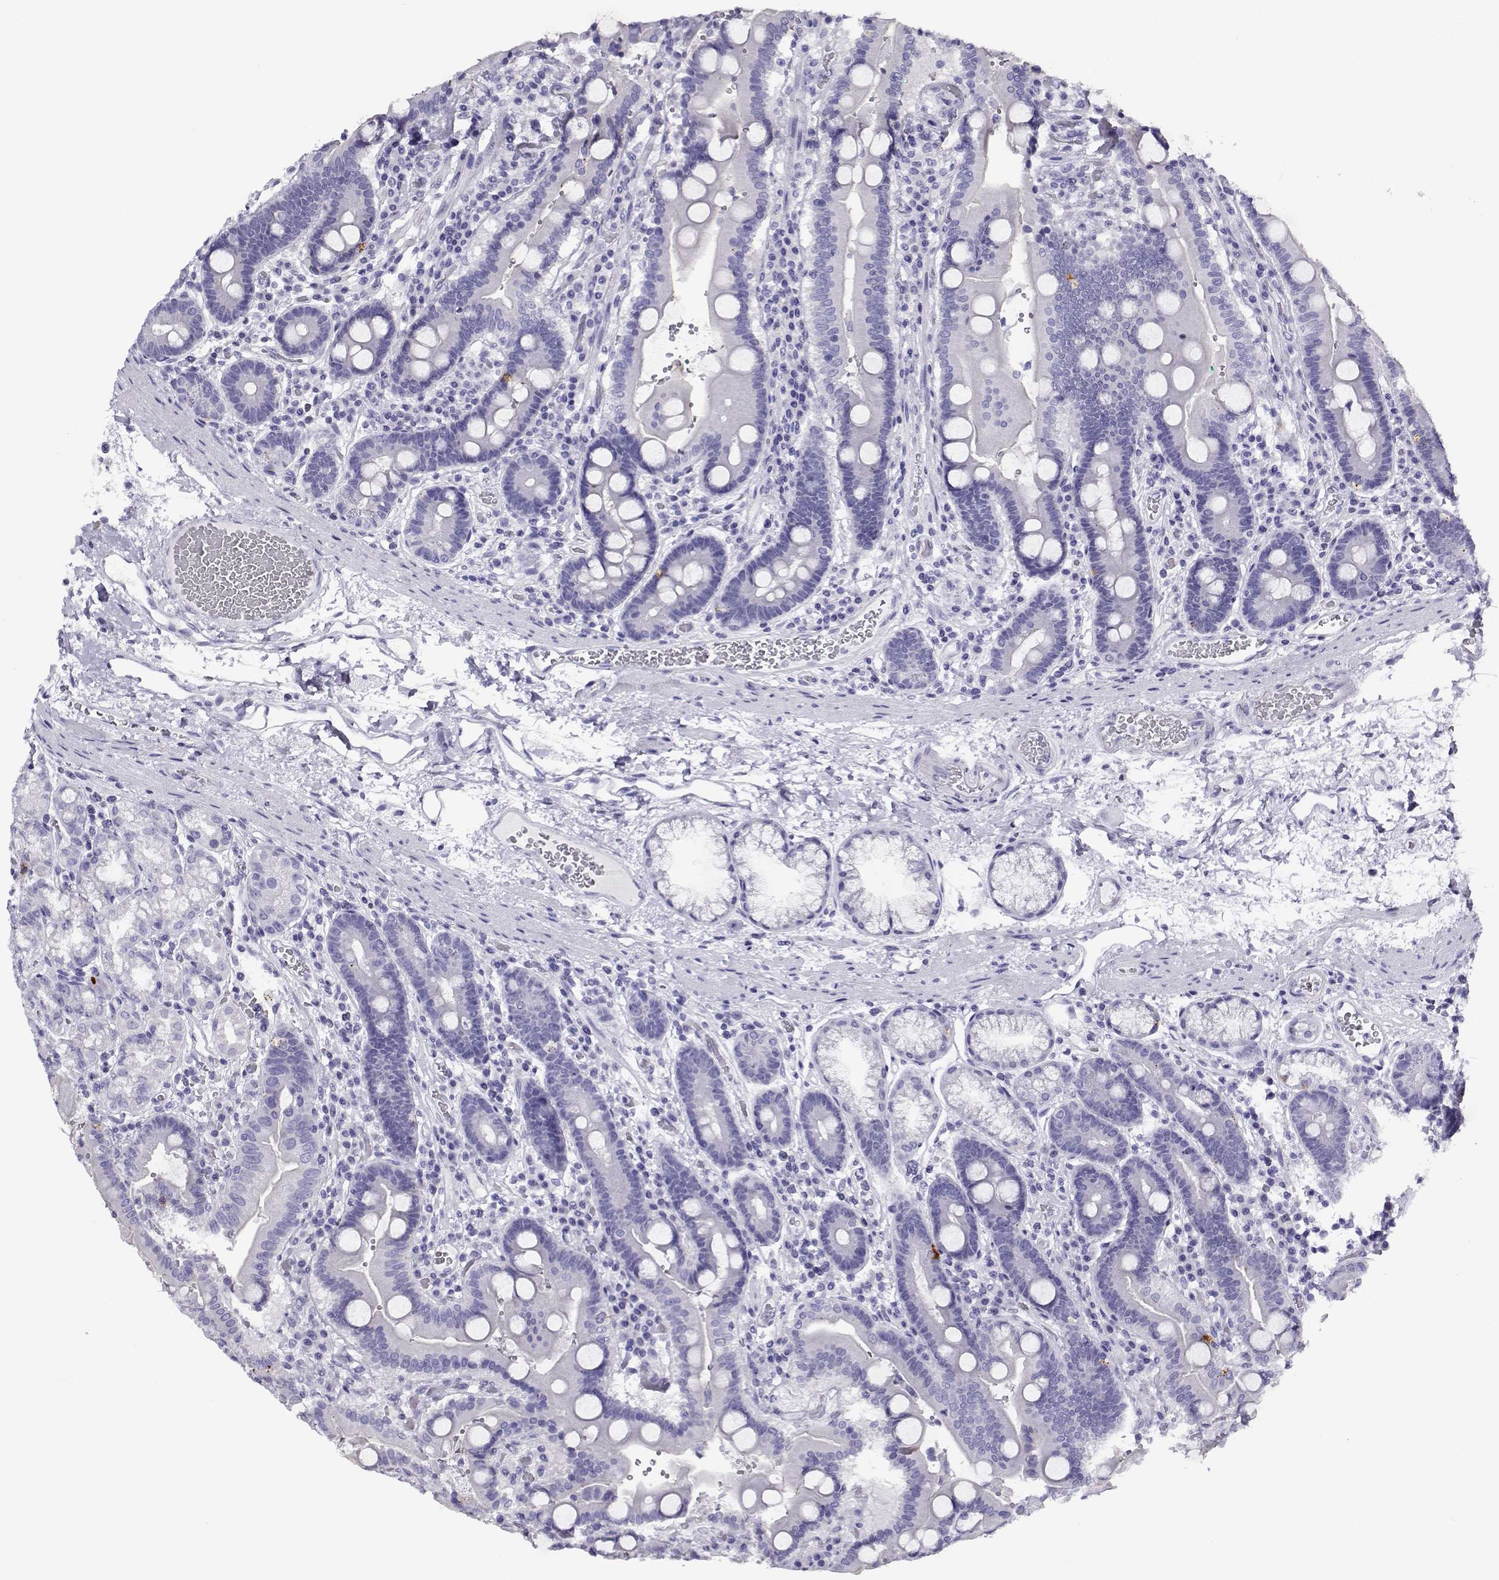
{"staining": {"intensity": "negative", "quantity": "none", "location": "none"}, "tissue": "duodenum", "cell_type": "Glandular cells", "image_type": "normal", "snomed": [{"axis": "morphology", "description": "Normal tissue, NOS"}, {"axis": "topography", "description": "Duodenum"}], "caption": "The histopathology image reveals no significant staining in glandular cells of duodenum. Brightfield microscopy of IHC stained with DAB (3,3'-diaminobenzidine) (brown) and hematoxylin (blue), captured at high magnification.", "gene": "RHOXF2B", "patient": {"sex": "female", "age": 62}}